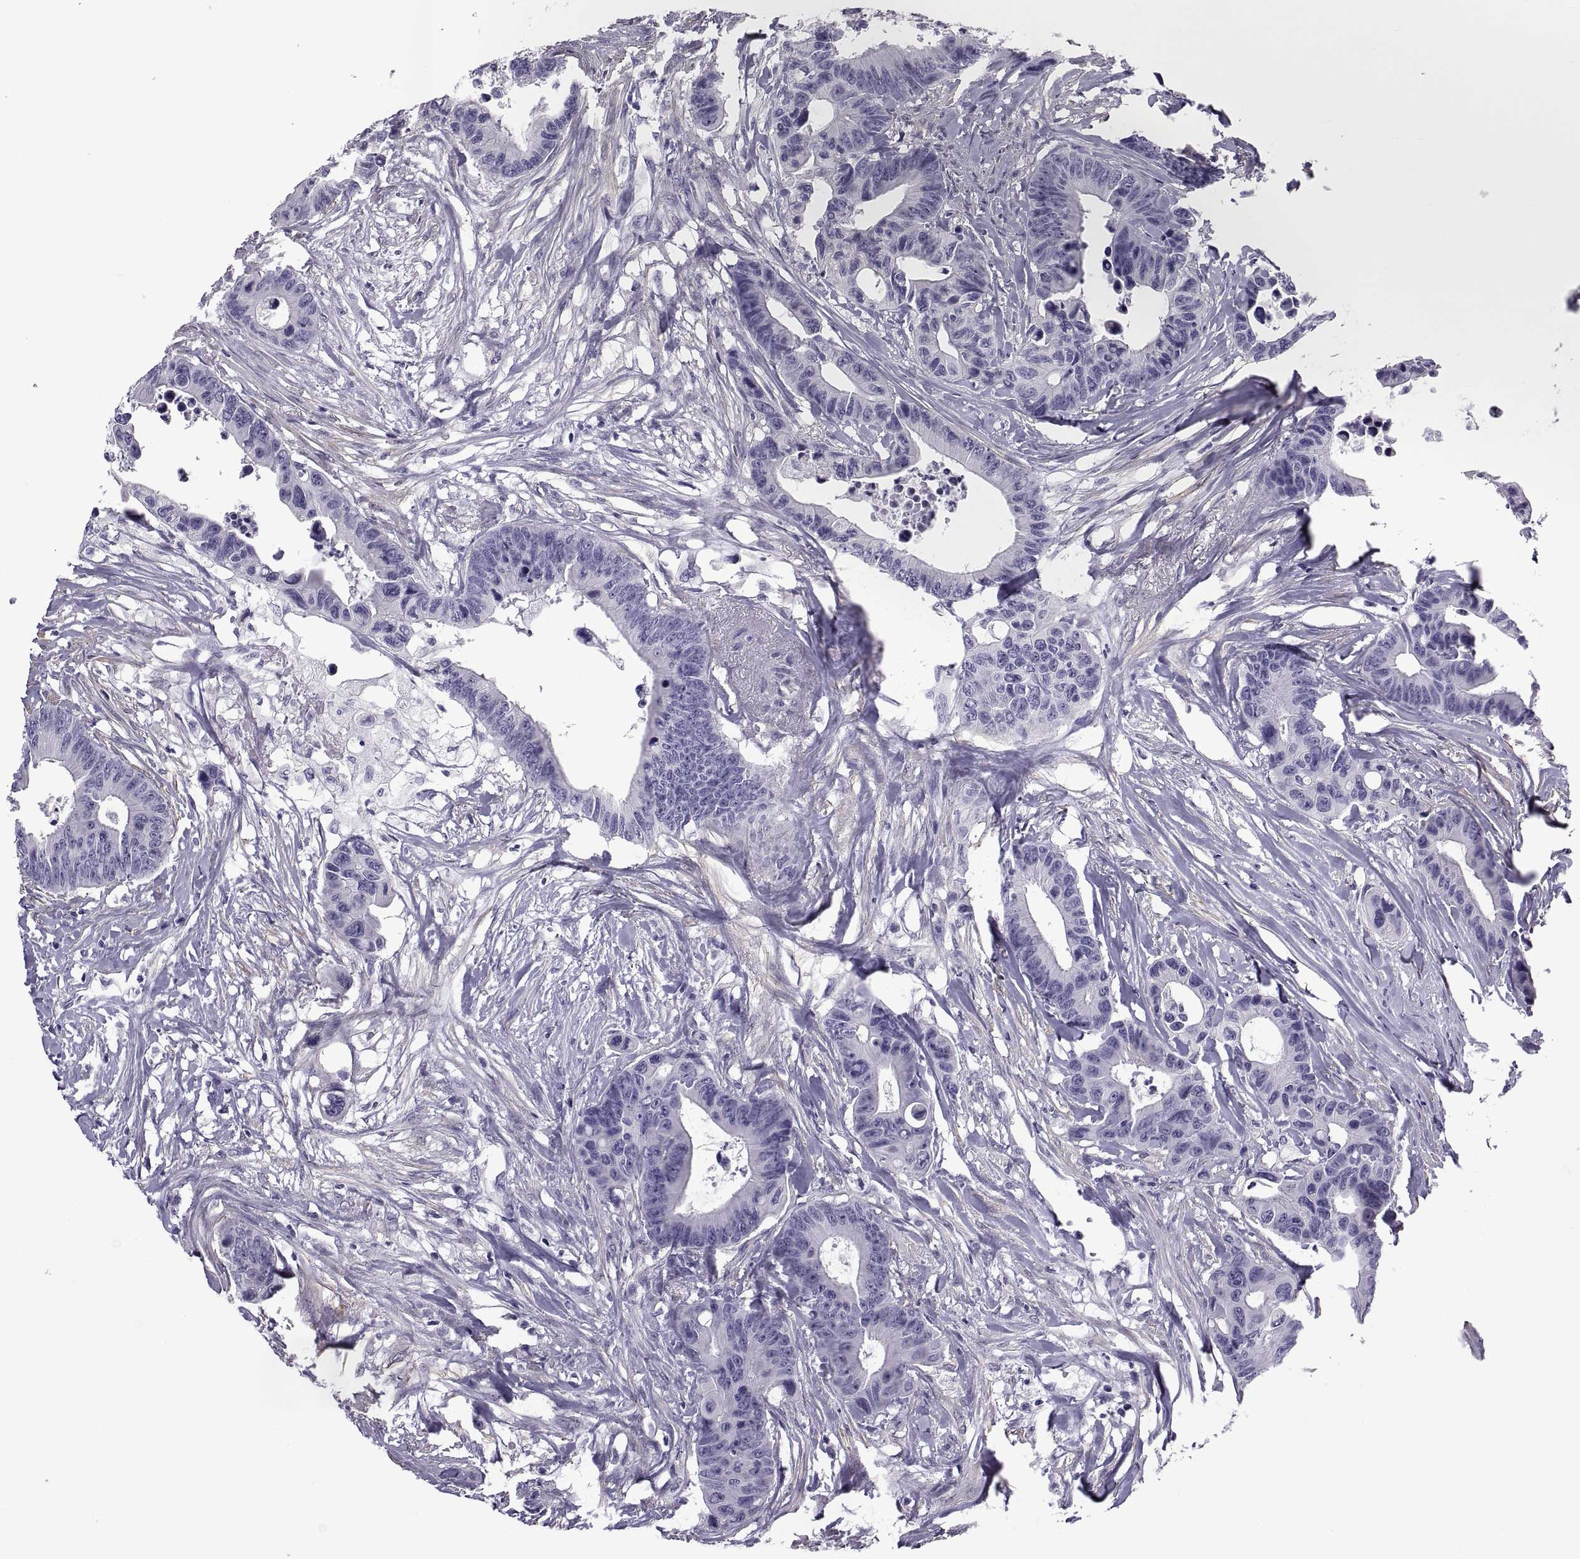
{"staining": {"intensity": "negative", "quantity": "none", "location": "none"}, "tissue": "colorectal cancer", "cell_type": "Tumor cells", "image_type": "cancer", "snomed": [{"axis": "morphology", "description": "Adenocarcinoma, NOS"}, {"axis": "topography", "description": "Colon"}], "caption": "Histopathology image shows no significant protein positivity in tumor cells of colorectal cancer.", "gene": "MAGEB1", "patient": {"sex": "female", "age": 87}}